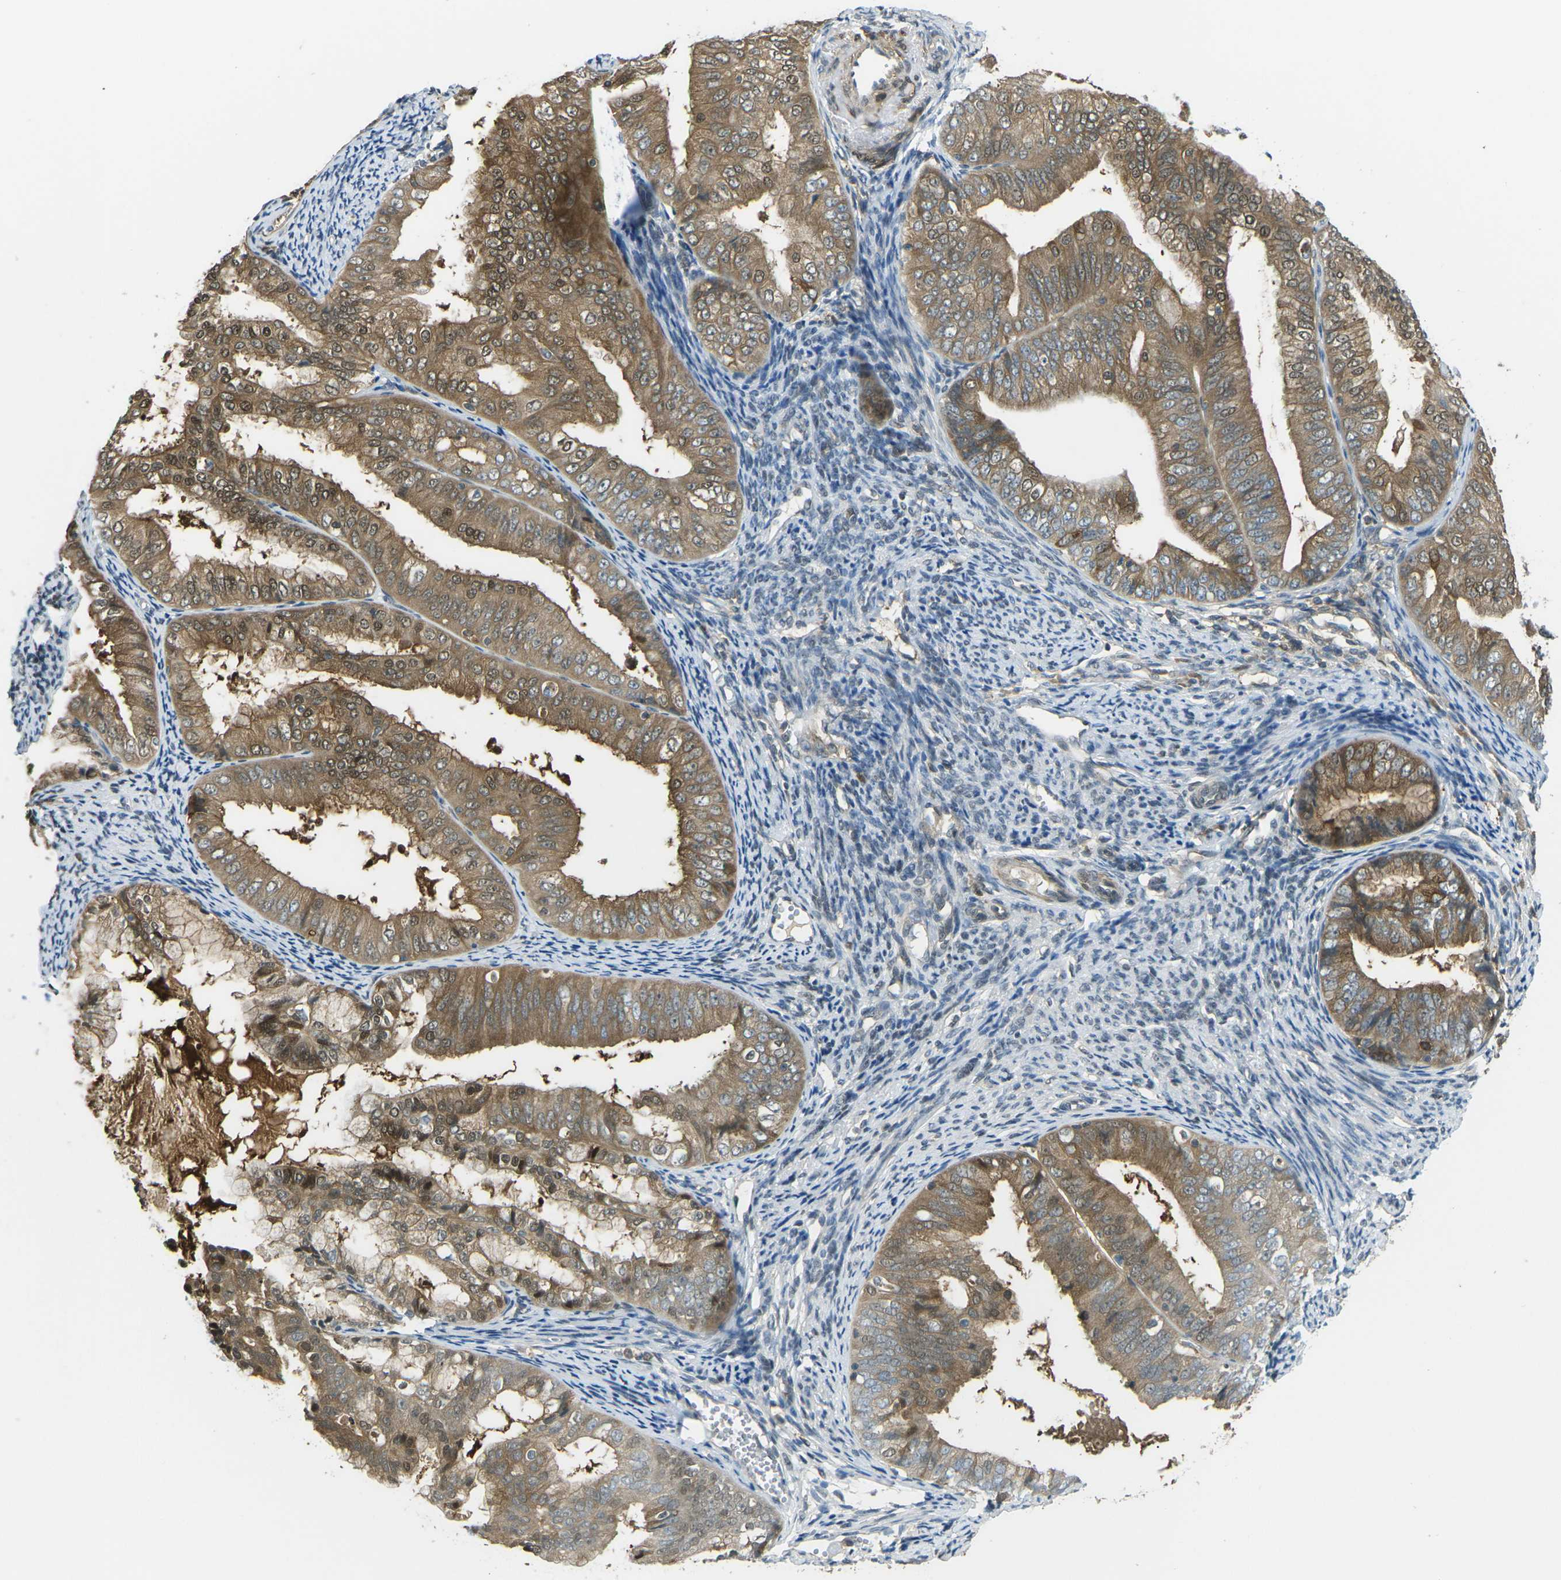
{"staining": {"intensity": "moderate", "quantity": ">75%", "location": "cytoplasmic/membranous,nuclear"}, "tissue": "endometrial cancer", "cell_type": "Tumor cells", "image_type": "cancer", "snomed": [{"axis": "morphology", "description": "Adenocarcinoma, NOS"}, {"axis": "topography", "description": "Endometrium"}], "caption": "Immunohistochemical staining of human endometrial adenocarcinoma exhibits medium levels of moderate cytoplasmic/membranous and nuclear protein positivity in approximately >75% of tumor cells.", "gene": "PIEZO2", "patient": {"sex": "female", "age": 63}}